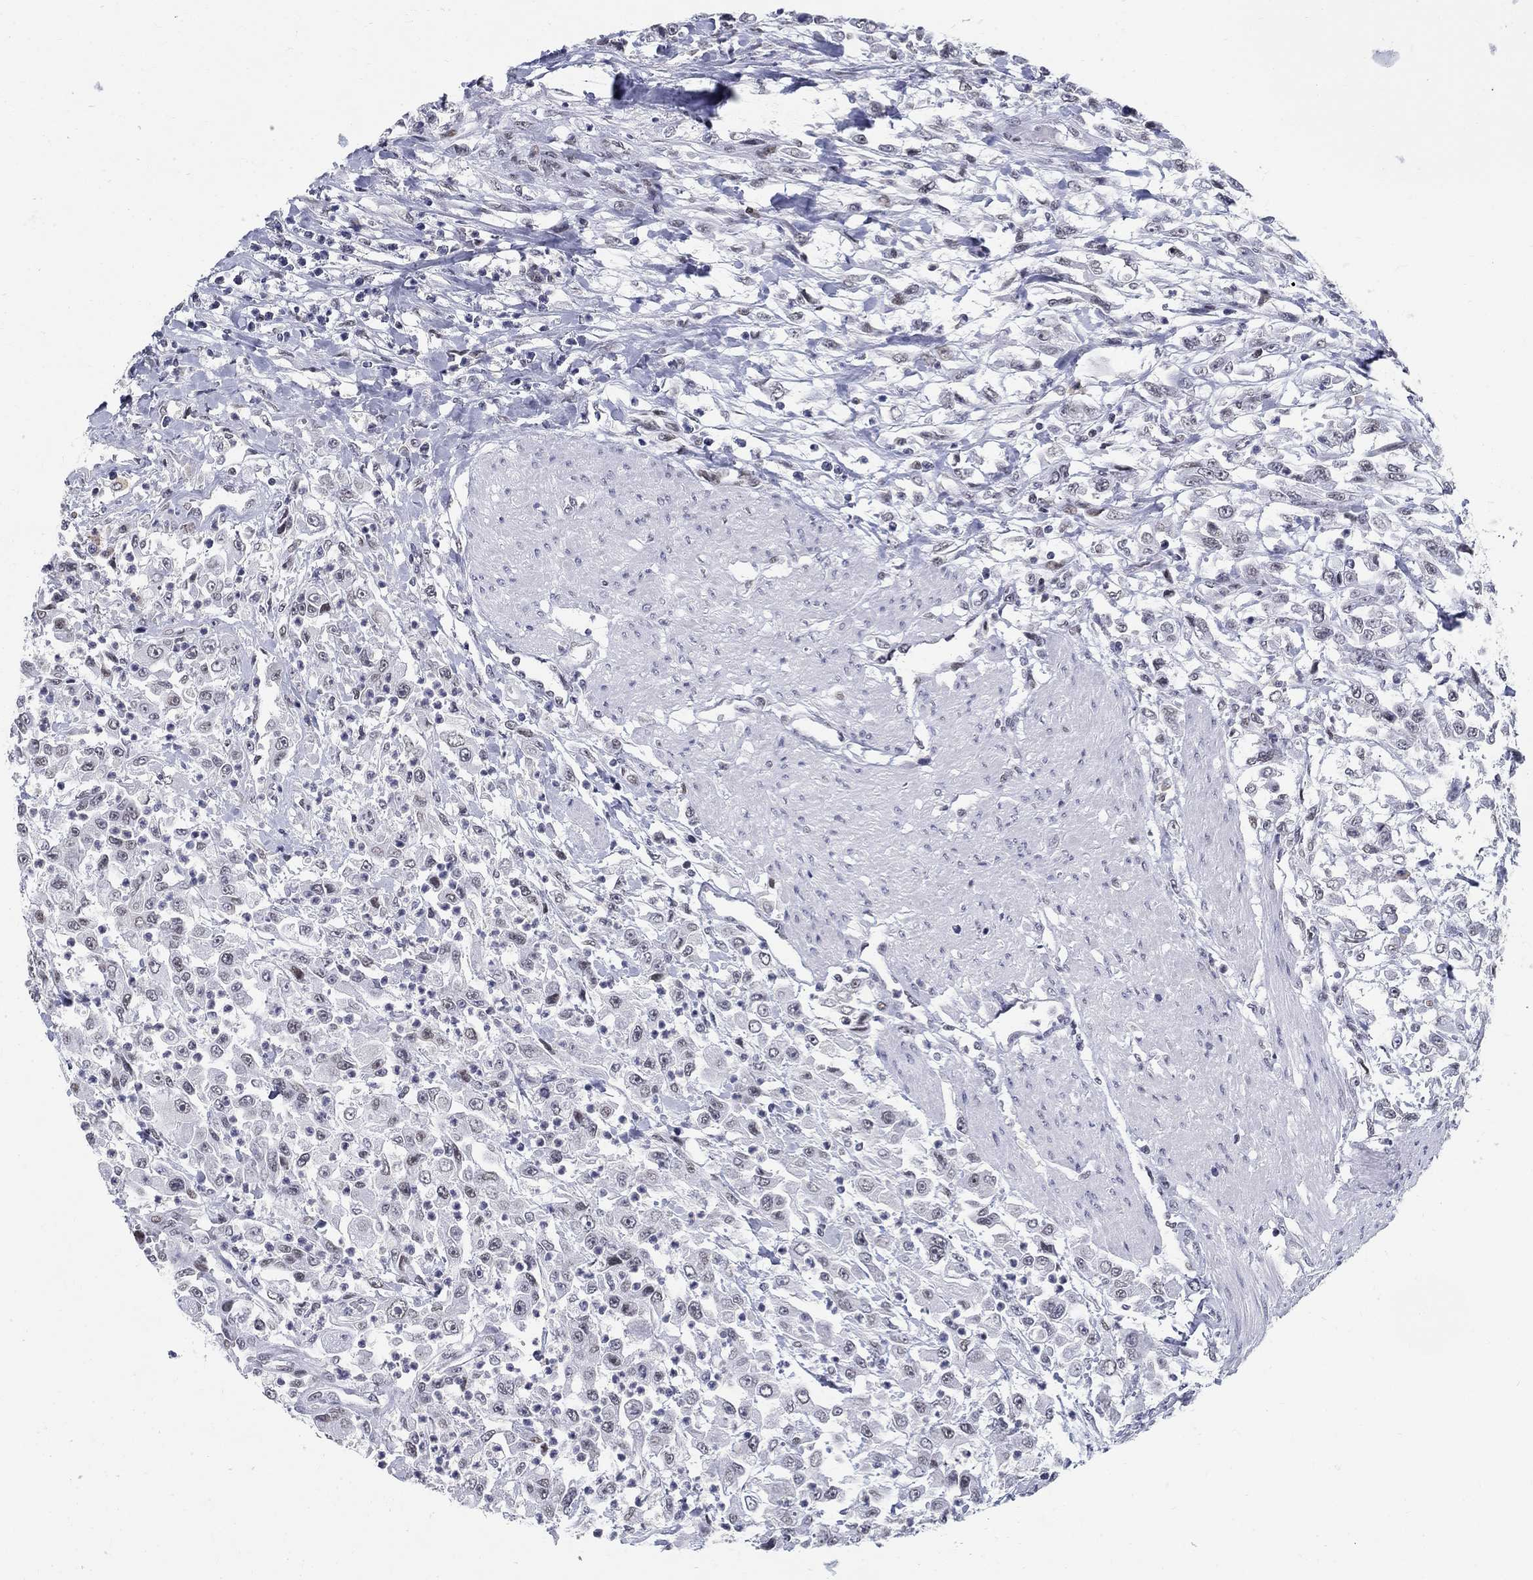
{"staining": {"intensity": "negative", "quantity": "none", "location": "none"}, "tissue": "urothelial cancer", "cell_type": "Tumor cells", "image_type": "cancer", "snomed": [{"axis": "morphology", "description": "Urothelial carcinoma, High grade"}, {"axis": "topography", "description": "Urinary bladder"}], "caption": "Immunohistochemistry (IHC) of human urothelial carcinoma (high-grade) displays no positivity in tumor cells.", "gene": "BHLHE22", "patient": {"sex": "male", "age": 46}}